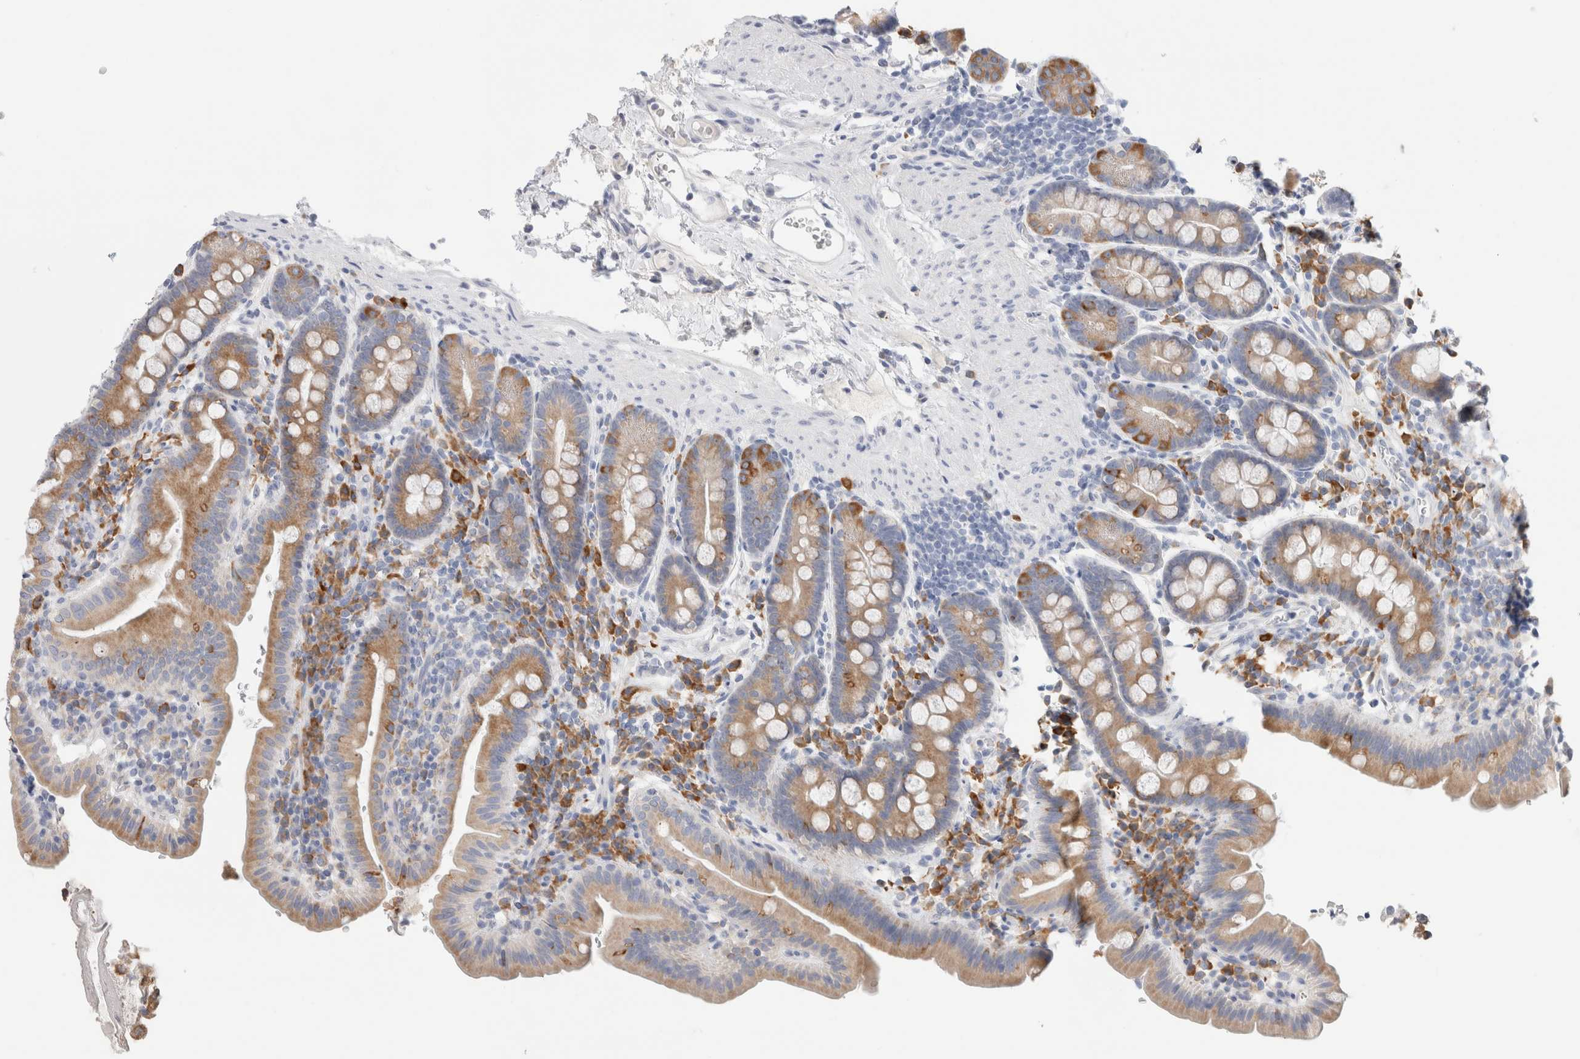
{"staining": {"intensity": "moderate", "quantity": ">75%", "location": "cytoplasmic/membranous"}, "tissue": "duodenum", "cell_type": "Glandular cells", "image_type": "normal", "snomed": [{"axis": "morphology", "description": "Normal tissue, NOS"}, {"axis": "morphology", "description": "Adenocarcinoma, NOS"}, {"axis": "topography", "description": "Pancreas"}, {"axis": "topography", "description": "Duodenum"}], "caption": "DAB immunohistochemical staining of benign human duodenum exhibits moderate cytoplasmic/membranous protein staining in about >75% of glandular cells.", "gene": "CSK", "patient": {"sex": "male", "age": 50}}